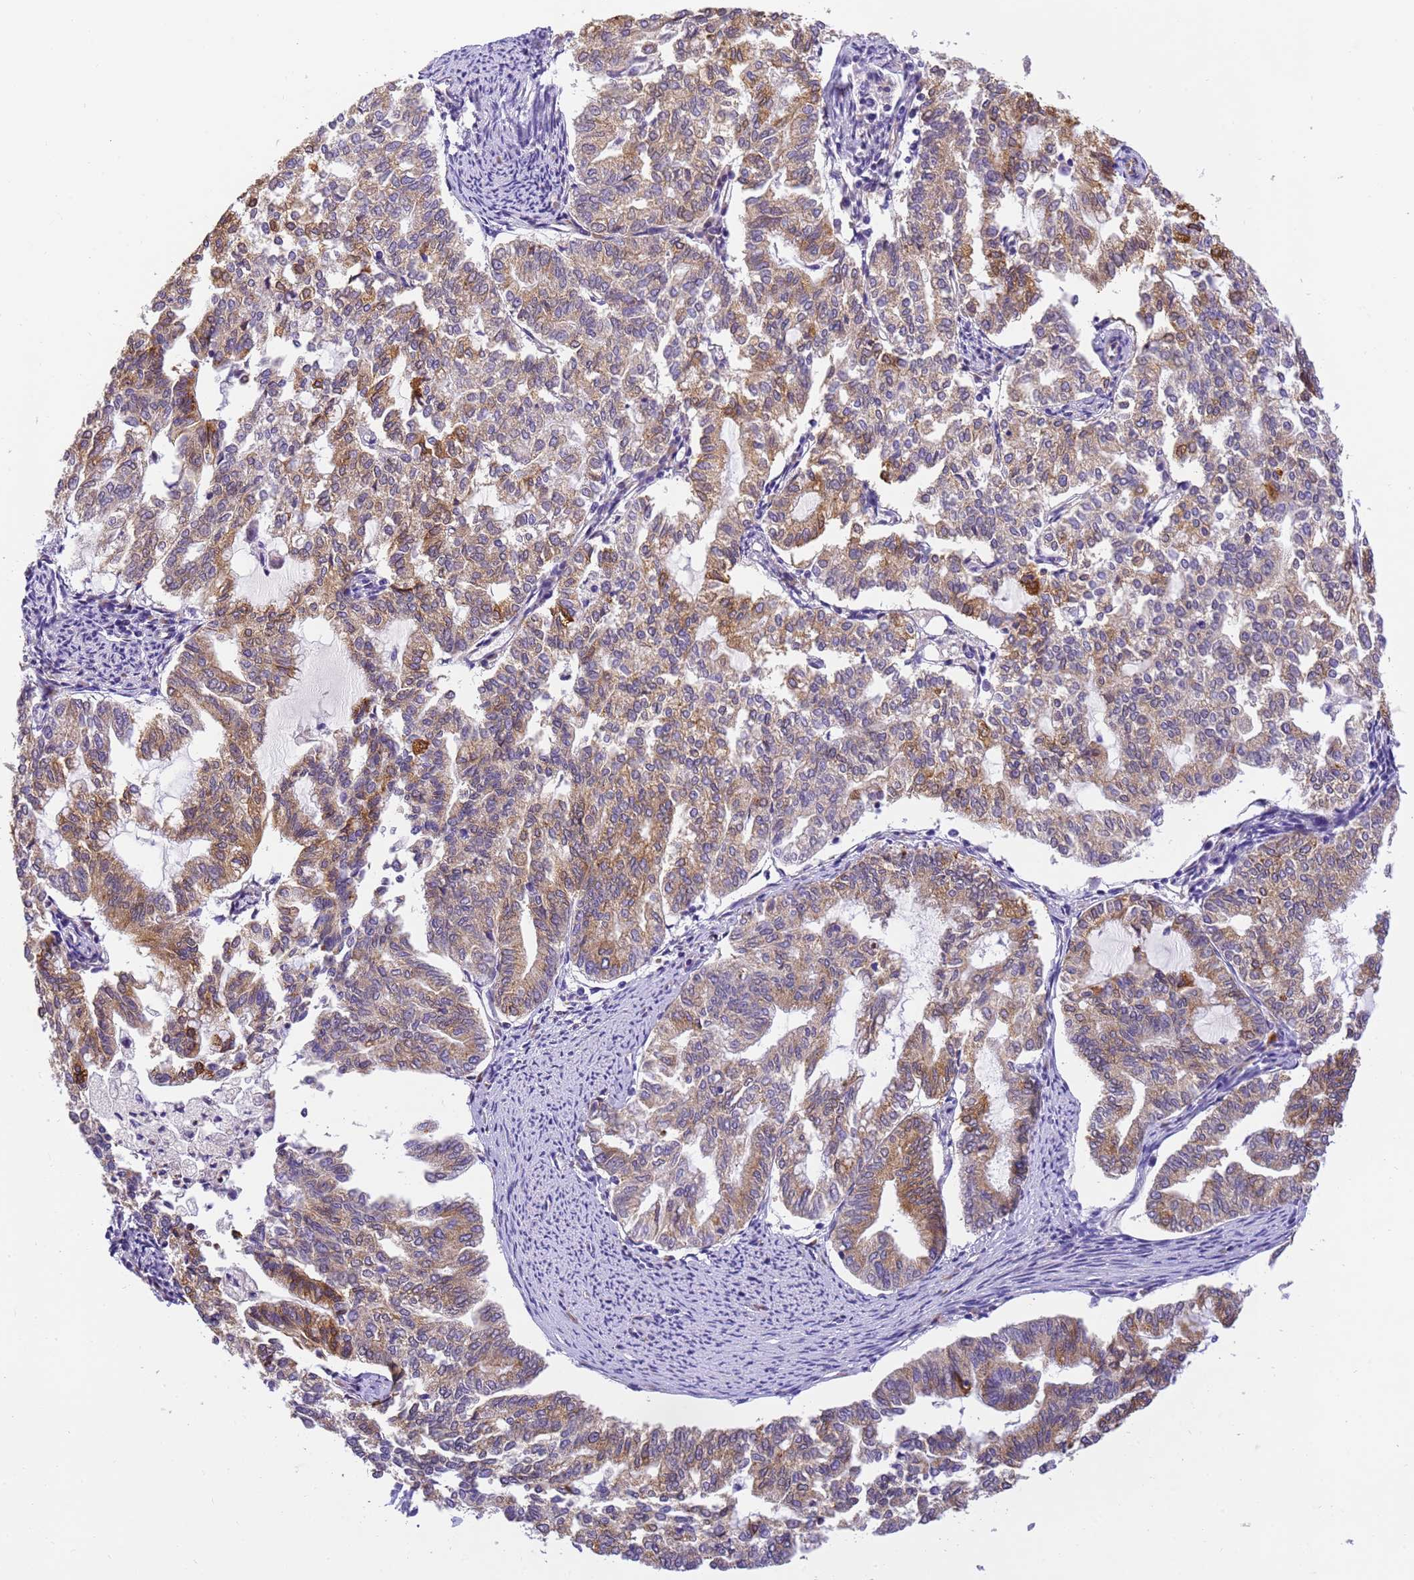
{"staining": {"intensity": "moderate", "quantity": ">75%", "location": "cytoplasmic/membranous"}, "tissue": "endometrial cancer", "cell_type": "Tumor cells", "image_type": "cancer", "snomed": [{"axis": "morphology", "description": "Adenocarcinoma, NOS"}, {"axis": "topography", "description": "Endometrium"}], "caption": "Endometrial cancer was stained to show a protein in brown. There is medium levels of moderate cytoplasmic/membranous positivity in approximately >75% of tumor cells.", "gene": "RHBDD3", "patient": {"sex": "female", "age": 79}}